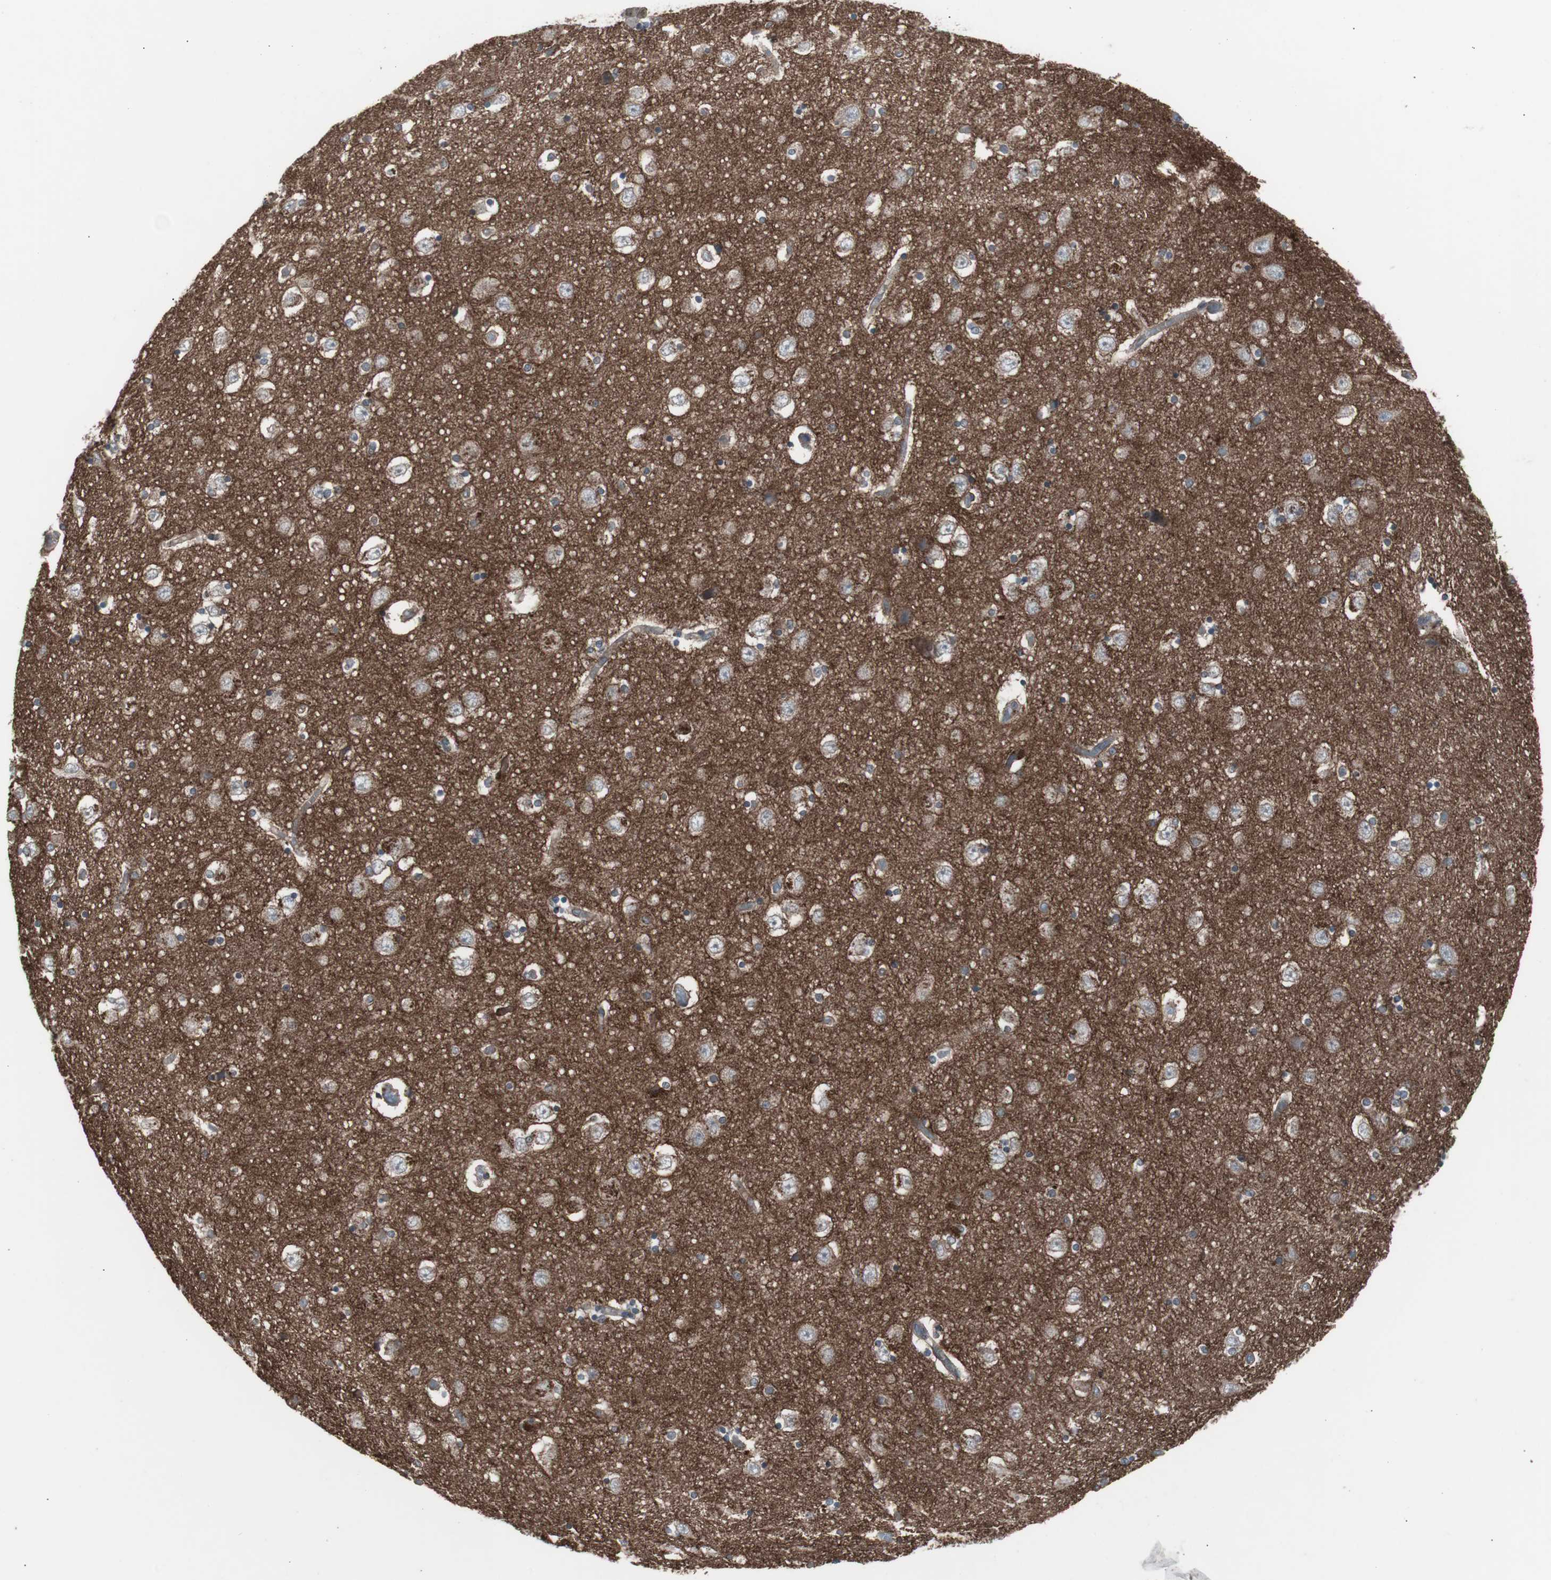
{"staining": {"intensity": "negative", "quantity": "none", "location": "none"}, "tissue": "hippocampus", "cell_type": "Glial cells", "image_type": "normal", "snomed": [{"axis": "morphology", "description": "Normal tissue, NOS"}, {"axis": "topography", "description": "Hippocampus"}], "caption": "A micrograph of hippocampus stained for a protein reveals no brown staining in glial cells. (Stains: DAB (3,3'-diaminobenzidine) immunohistochemistry with hematoxylin counter stain, Microscopy: brightfield microscopy at high magnification).", "gene": "SSTR2", "patient": {"sex": "female", "age": 54}}